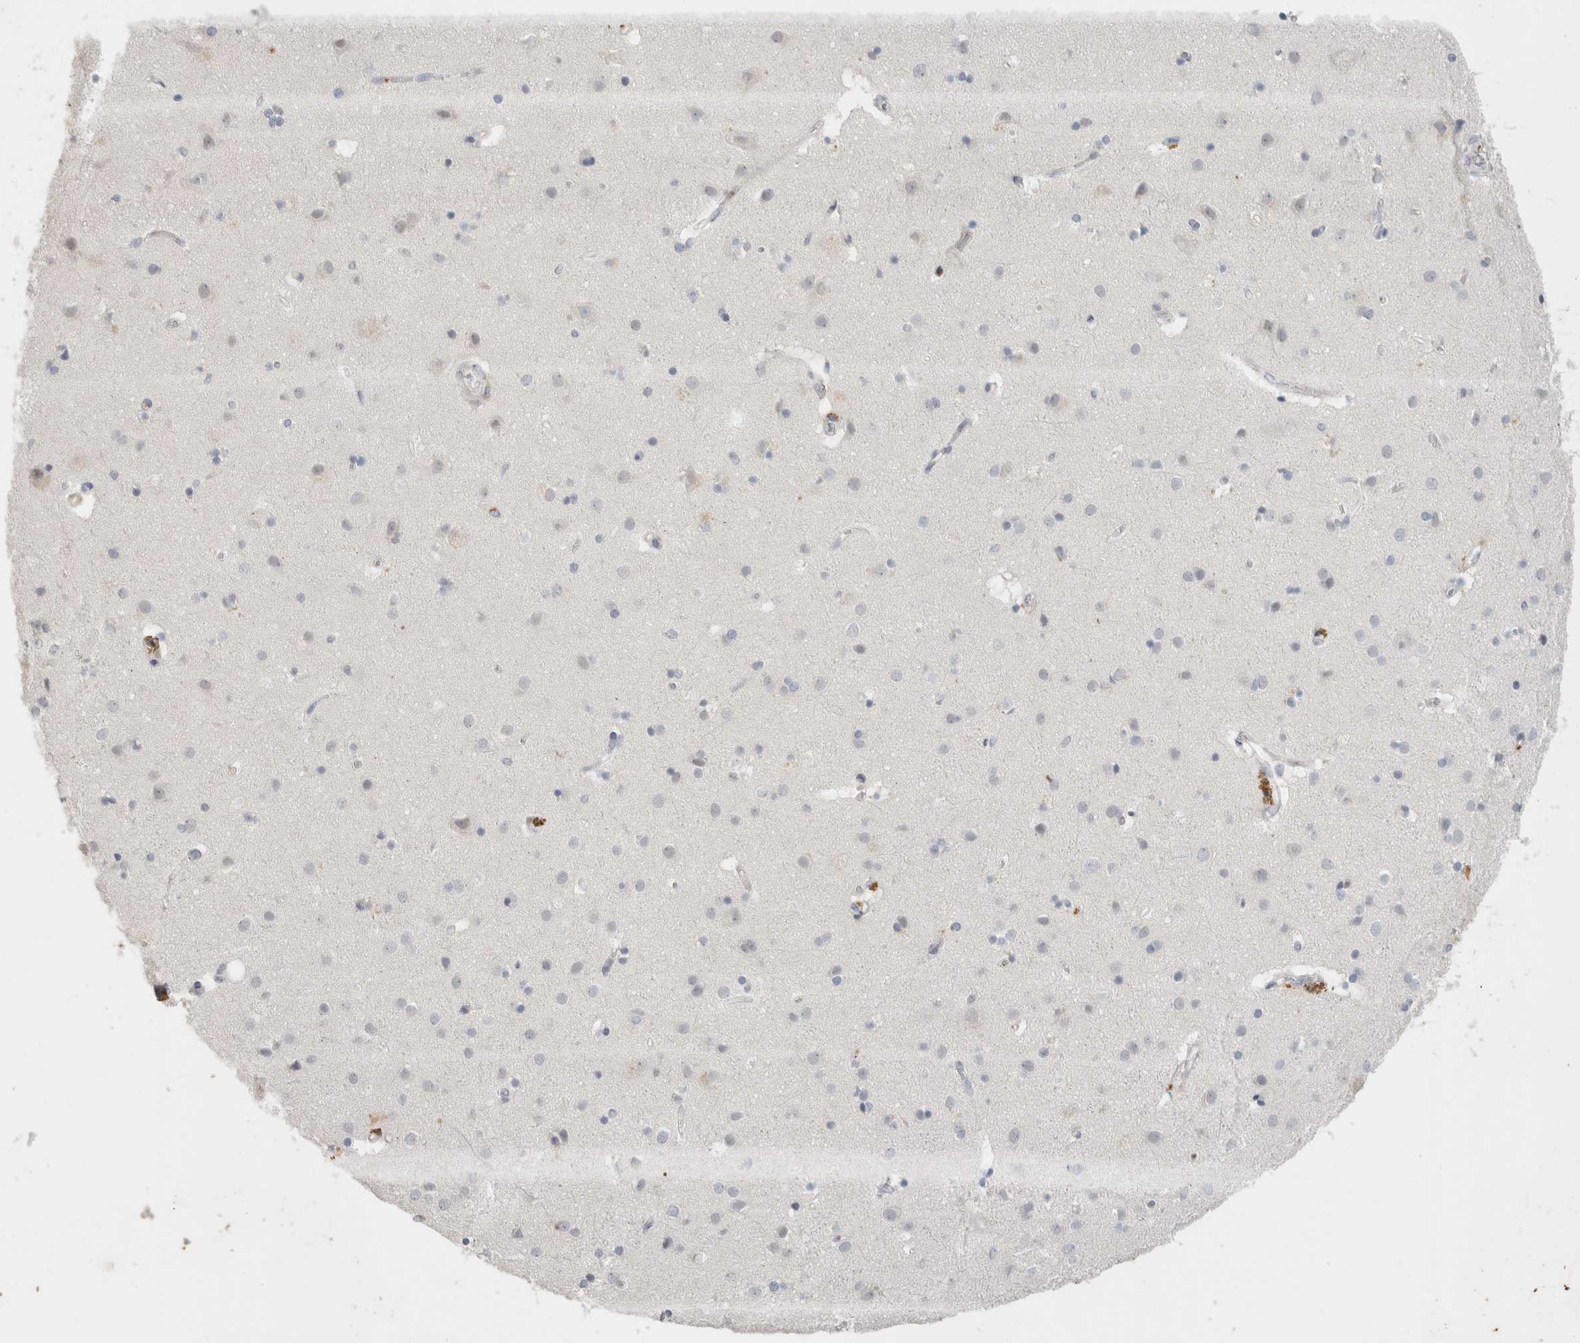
{"staining": {"intensity": "negative", "quantity": "none", "location": "none"}, "tissue": "cerebral cortex", "cell_type": "Endothelial cells", "image_type": "normal", "snomed": [{"axis": "morphology", "description": "Normal tissue, NOS"}, {"axis": "topography", "description": "Cerebral cortex"}], "caption": "Immunohistochemistry (IHC) image of unremarkable human cerebral cortex stained for a protein (brown), which demonstrates no positivity in endothelial cells. (Stains: DAB immunohistochemistry with hematoxylin counter stain, Microscopy: brightfield microscopy at high magnification).", "gene": "CD36", "patient": {"sex": "male", "age": 54}}